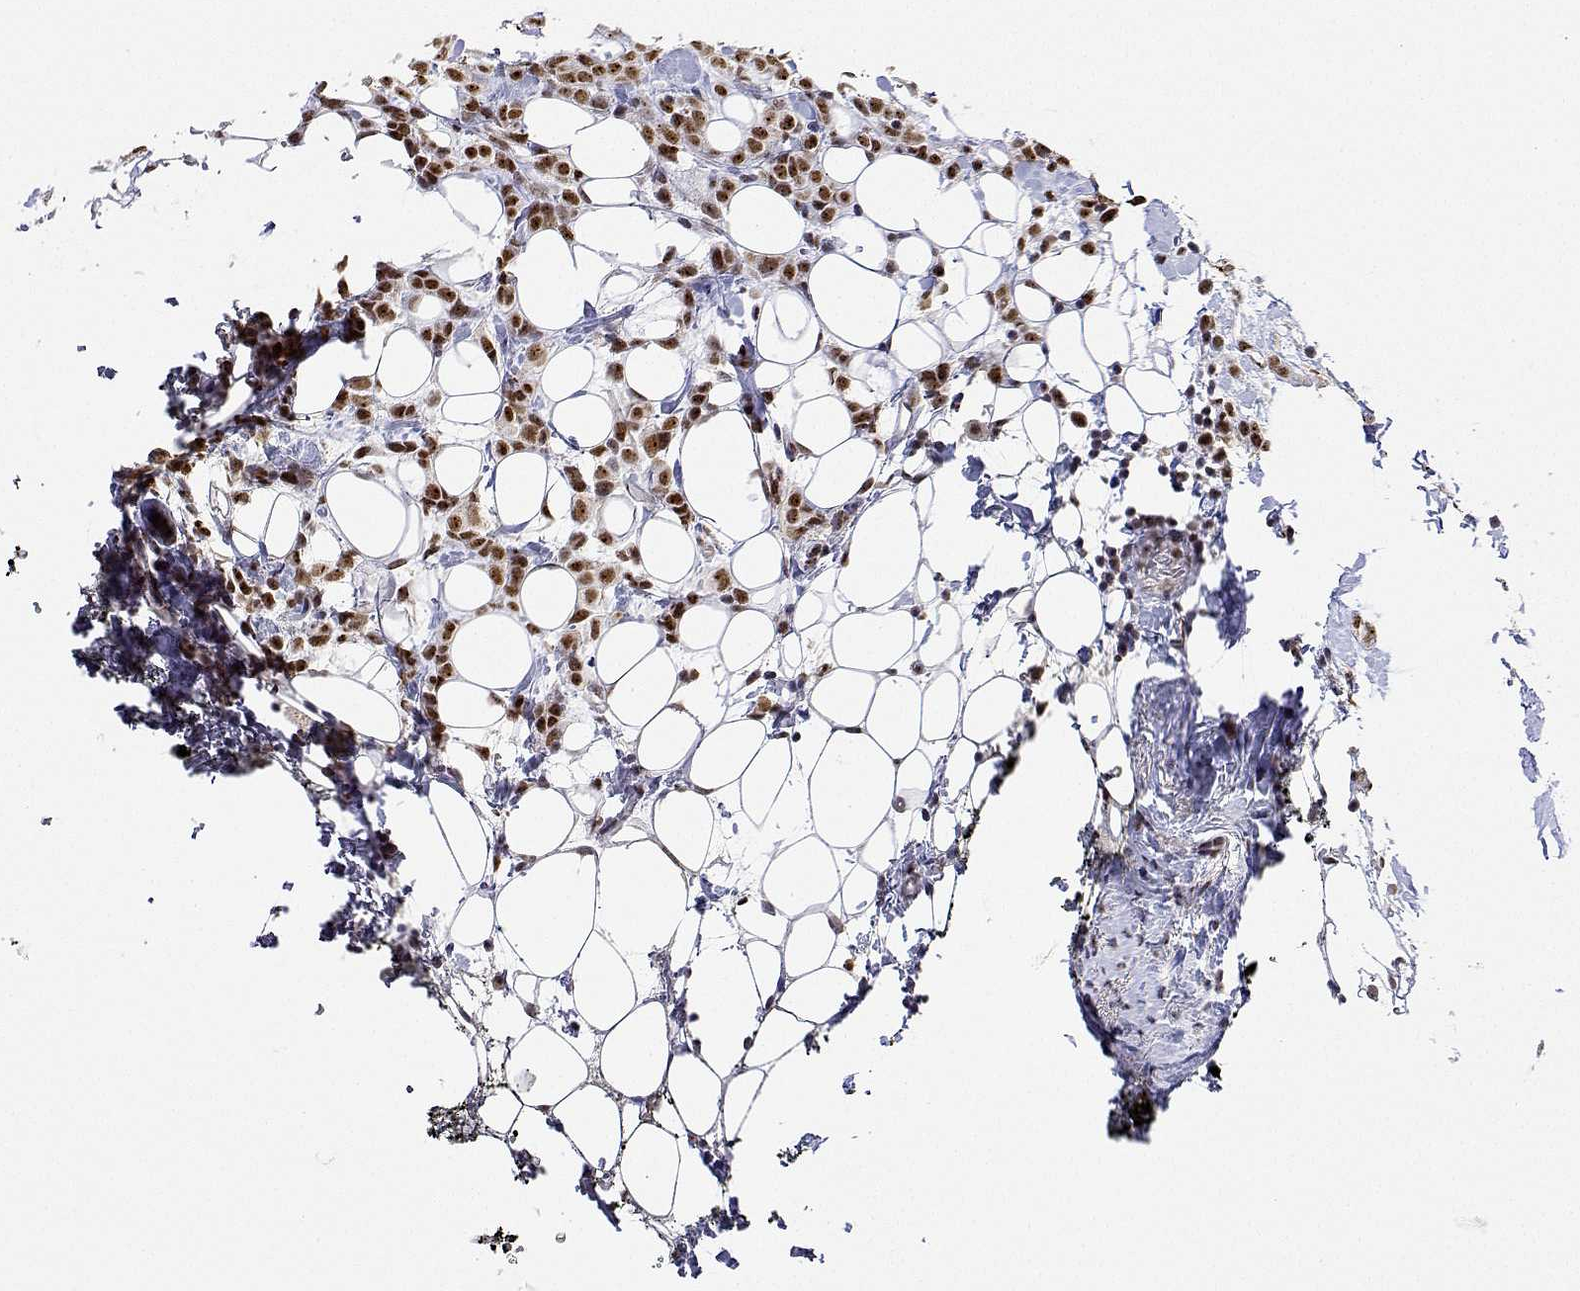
{"staining": {"intensity": "moderate", "quantity": ">75%", "location": "nuclear"}, "tissue": "breast cancer", "cell_type": "Tumor cells", "image_type": "cancer", "snomed": [{"axis": "morphology", "description": "Duct carcinoma"}, {"axis": "topography", "description": "Breast"}], "caption": "Immunohistochemistry (IHC) photomicrograph of breast intraductal carcinoma stained for a protein (brown), which reveals medium levels of moderate nuclear positivity in about >75% of tumor cells.", "gene": "ADAR", "patient": {"sex": "female", "age": 84}}